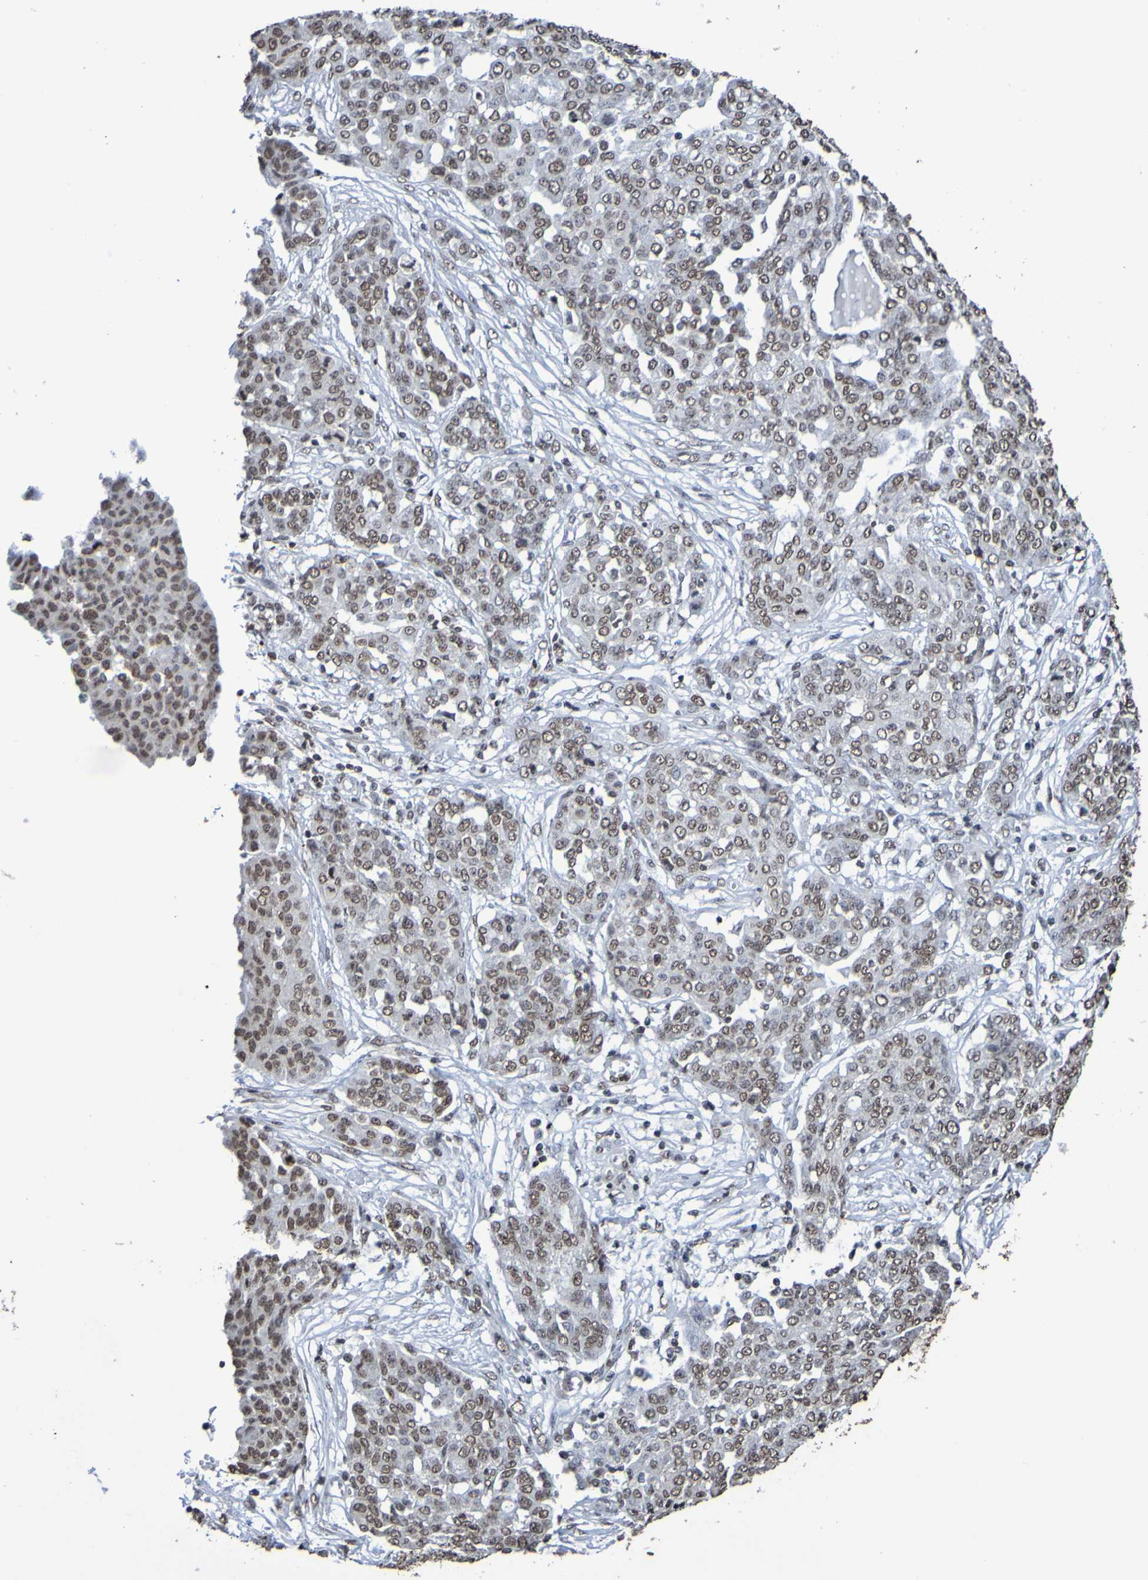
{"staining": {"intensity": "weak", "quantity": ">75%", "location": "nuclear"}, "tissue": "ovarian cancer", "cell_type": "Tumor cells", "image_type": "cancer", "snomed": [{"axis": "morphology", "description": "Cystadenocarcinoma, serous, NOS"}, {"axis": "topography", "description": "Soft tissue"}, {"axis": "topography", "description": "Ovary"}], "caption": "This photomicrograph reveals immunohistochemistry (IHC) staining of human ovarian serous cystadenocarcinoma, with low weak nuclear positivity in about >75% of tumor cells.", "gene": "GFI1", "patient": {"sex": "female", "age": 57}}